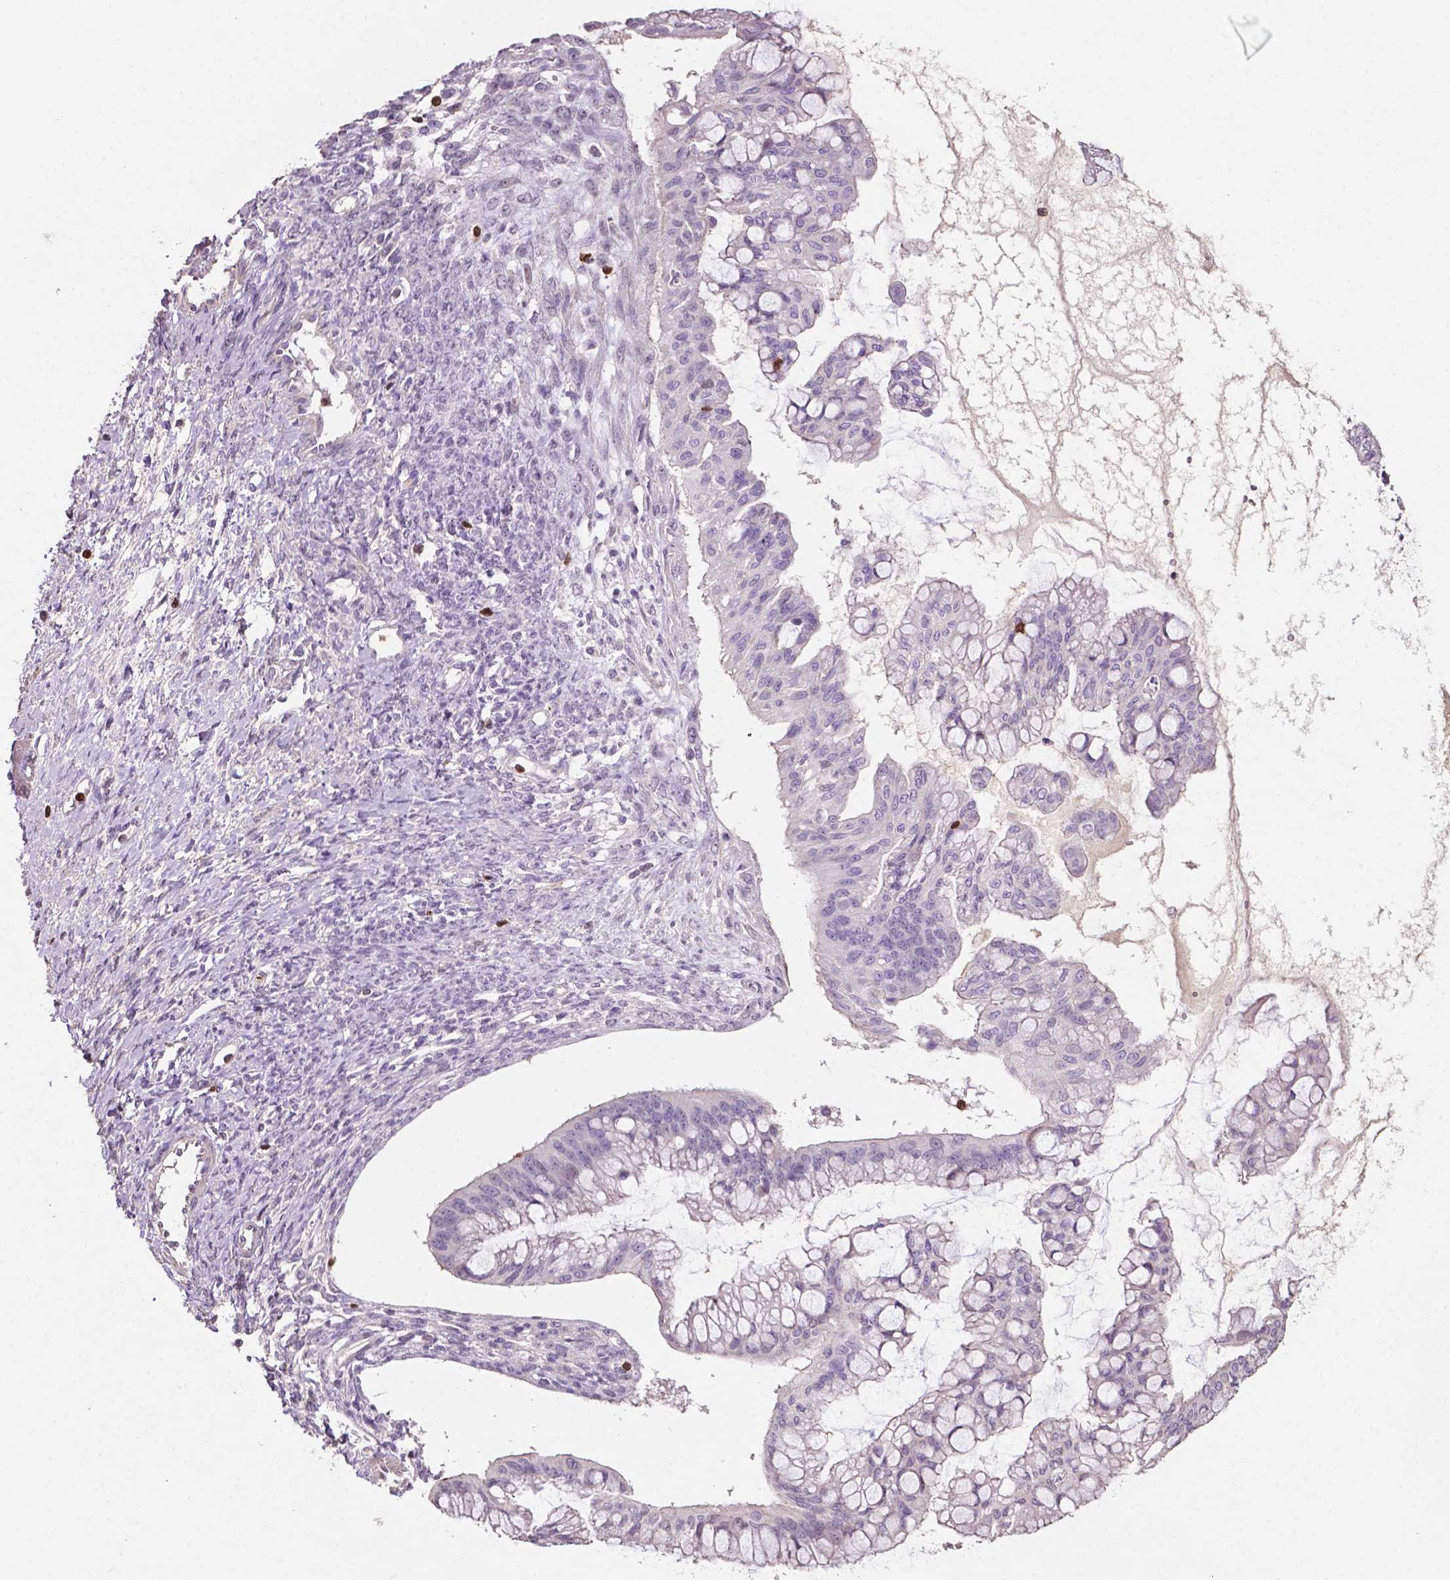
{"staining": {"intensity": "negative", "quantity": "none", "location": "none"}, "tissue": "ovarian cancer", "cell_type": "Tumor cells", "image_type": "cancer", "snomed": [{"axis": "morphology", "description": "Cystadenocarcinoma, mucinous, NOS"}, {"axis": "topography", "description": "Ovary"}], "caption": "Human ovarian cancer (mucinous cystadenocarcinoma) stained for a protein using IHC displays no expression in tumor cells.", "gene": "TBC1D10C", "patient": {"sex": "female", "age": 73}}